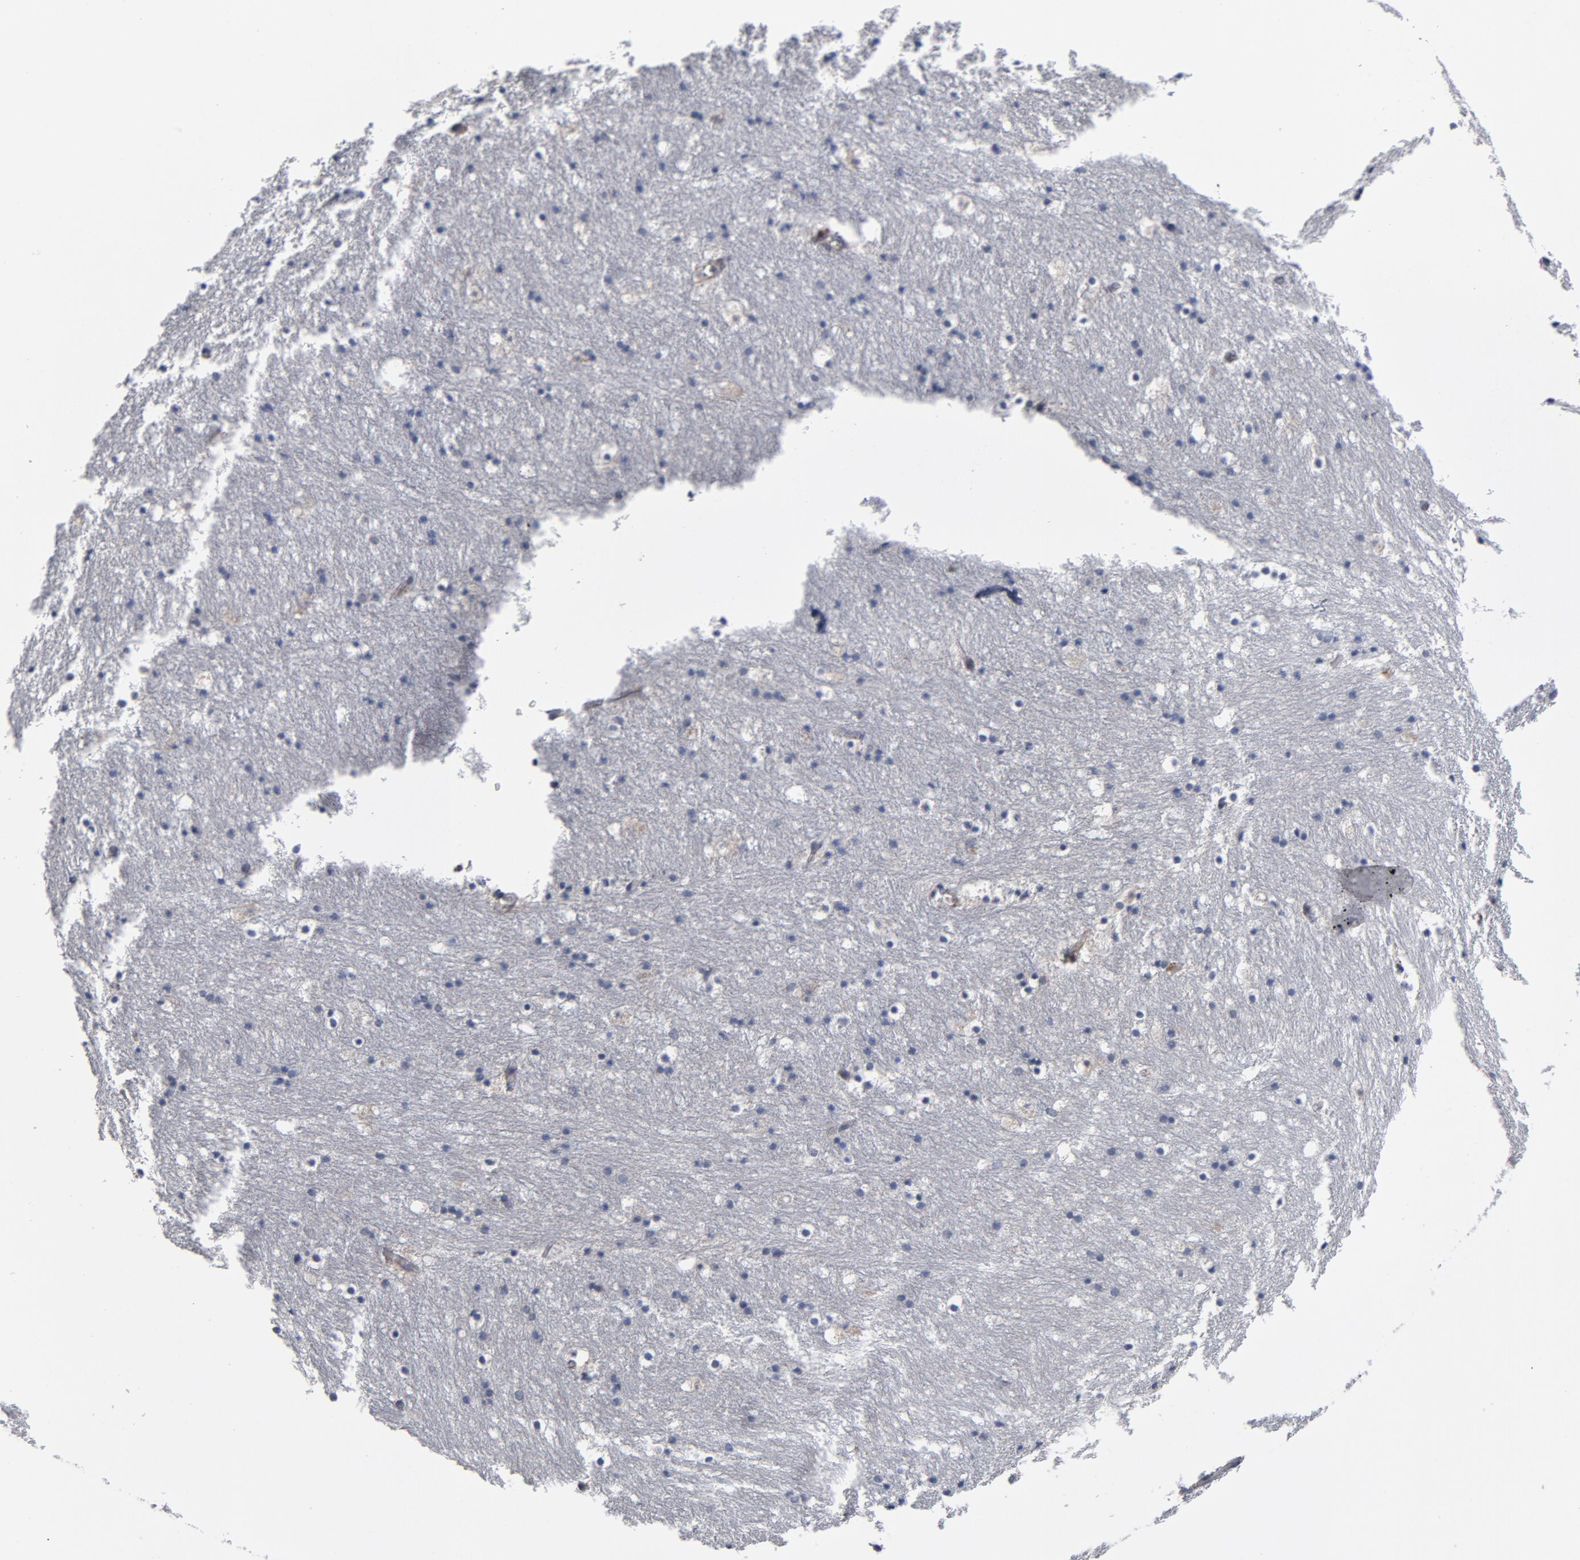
{"staining": {"intensity": "negative", "quantity": "none", "location": "none"}, "tissue": "caudate", "cell_type": "Glial cells", "image_type": "normal", "snomed": [{"axis": "morphology", "description": "Normal tissue, NOS"}, {"axis": "topography", "description": "Lateral ventricle wall"}], "caption": "DAB immunohistochemical staining of benign caudate exhibits no significant positivity in glial cells. Nuclei are stained in blue.", "gene": "TRADD", "patient": {"sex": "male", "age": 45}}